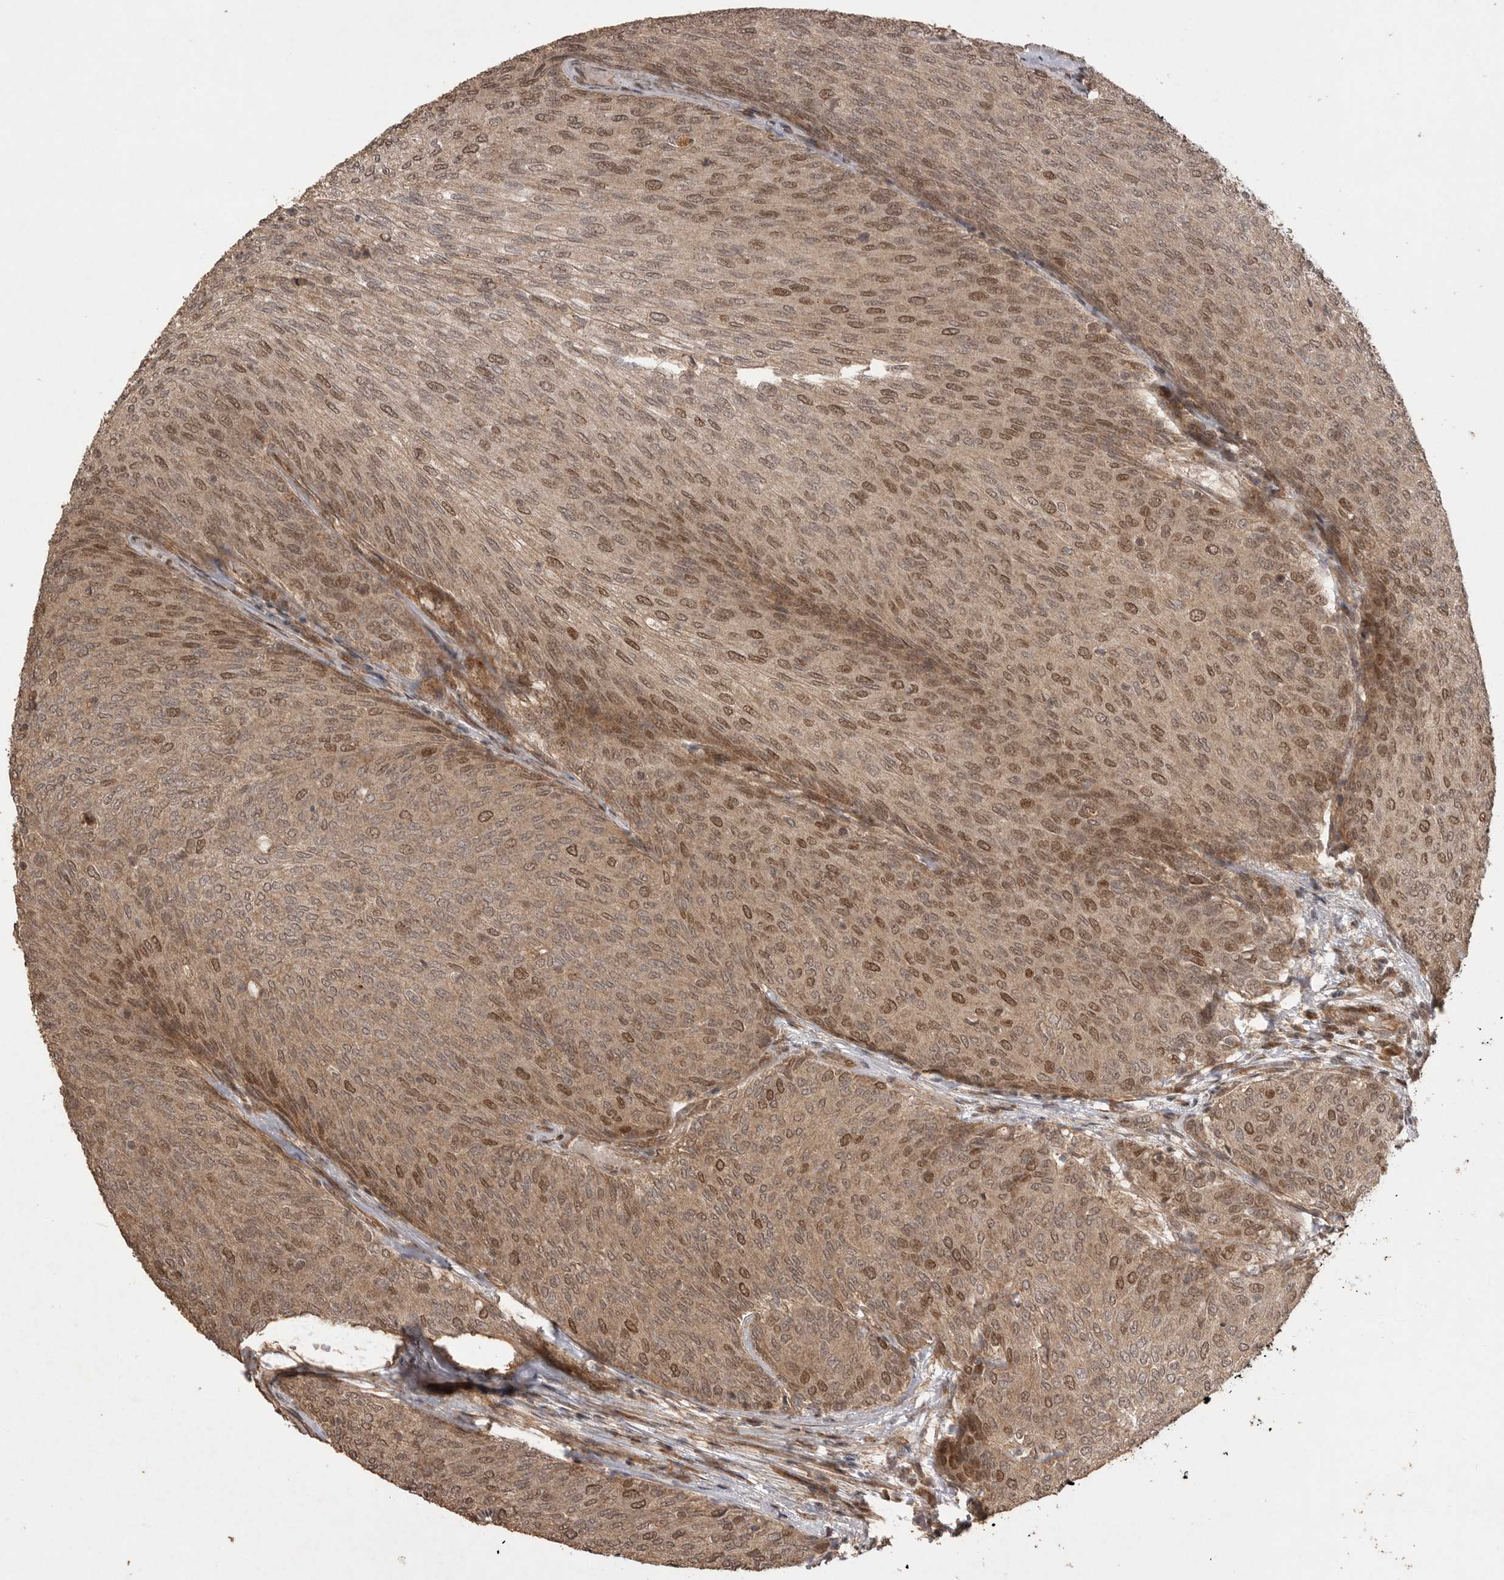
{"staining": {"intensity": "moderate", "quantity": ">75%", "location": "cytoplasmic/membranous,nuclear"}, "tissue": "urothelial cancer", "cell_type": "Tumor cells", "image_type": "cancer", "snomed": [{"axis": "morphology", "description": "Urothelial carcinoma, Low grade"}, {"axis": "topography", "description": "Urinary bladder"}], "caption": "Immunohistochemistry histopathology image of urothelial cancer stained for a protein (brown), which displays medium levels of moderate cytoplasmic/membranous and nuclear positivity in about >75% of tumor cells.", "gene": "BOC", "patient": {"sex": "female", "age": 79}}